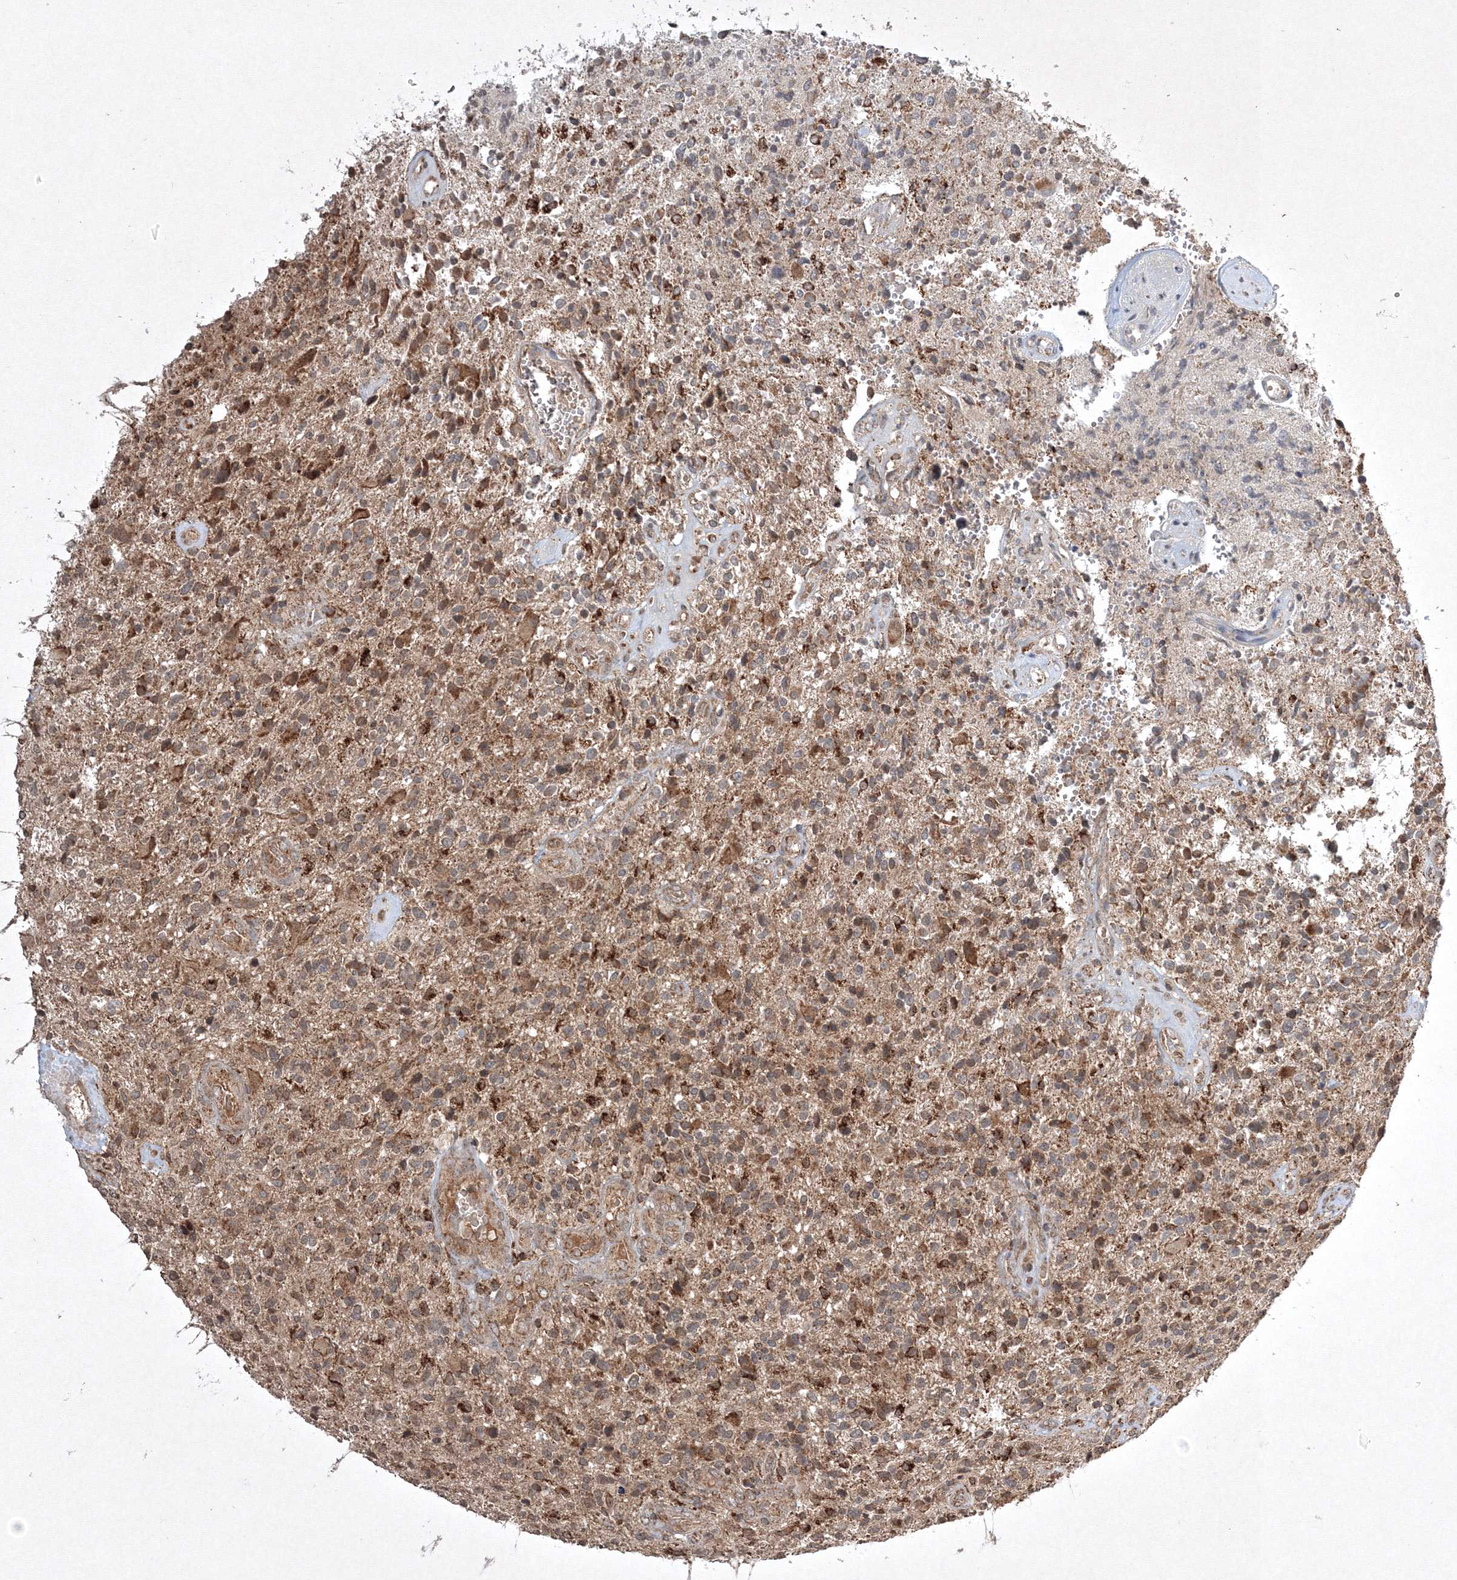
{"staining": {"intensity": "moderate", "quantity": "<25%", "location": "cytoplasmic/membranous"}, "tissue": "glioma", "cell_type": "Tumor cells", "image_type": "cancer", "snomed": [{"axis": "morphology", "description": "Glioma, malignant, High grade"}, {"axis": "topography", "description": "Brain"}], "caption": "Tumor cells display low levels of moderate cytoplasmic/membranous positivity in about <25% of cells in human malignant glioma (high-grade). Nuclei are stained in blue.", "gene": "PLTP", "patient": {"sex": "male", "age": 72}}